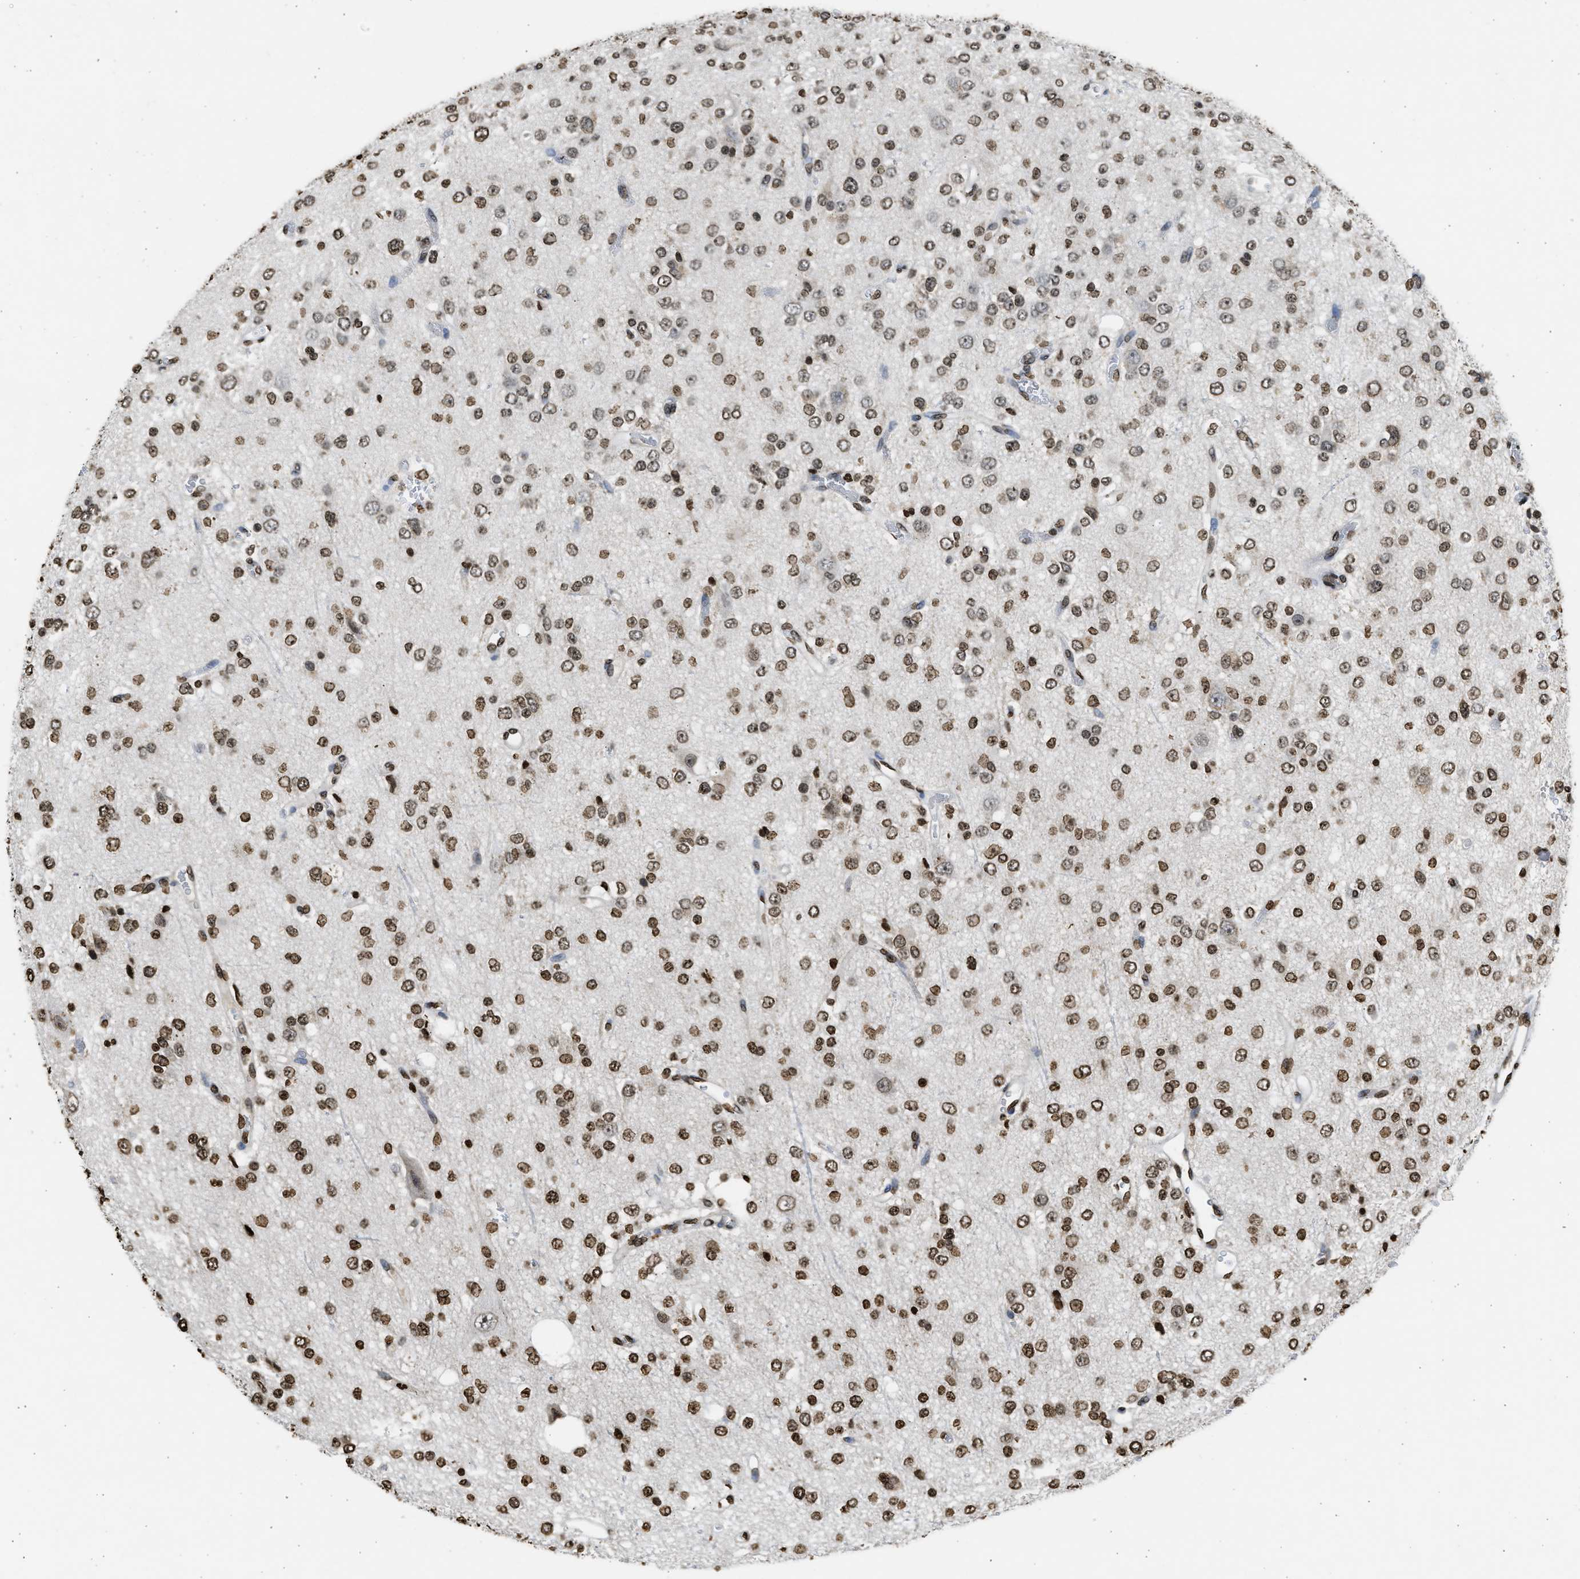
{"staining": {"intensity": "moderate", "quantity": ">75%", "location": "nuclear"}, "tissue": "glioma", "cell_type": "Tumor cells", "image_type": "cancer", "snomed": [{"axis": "morphology", "description": "Glioma, malignant, Low grade"}, {"axis": "topography", "description": "Brain"}], "caption": "This is an image of immunohistochemistry (IHC) staining of glioma, which shows moderate staining in the nuclear of tumor cells.", "gene": "RRAGC", "patient": {"sex": "male", "age": 38}}